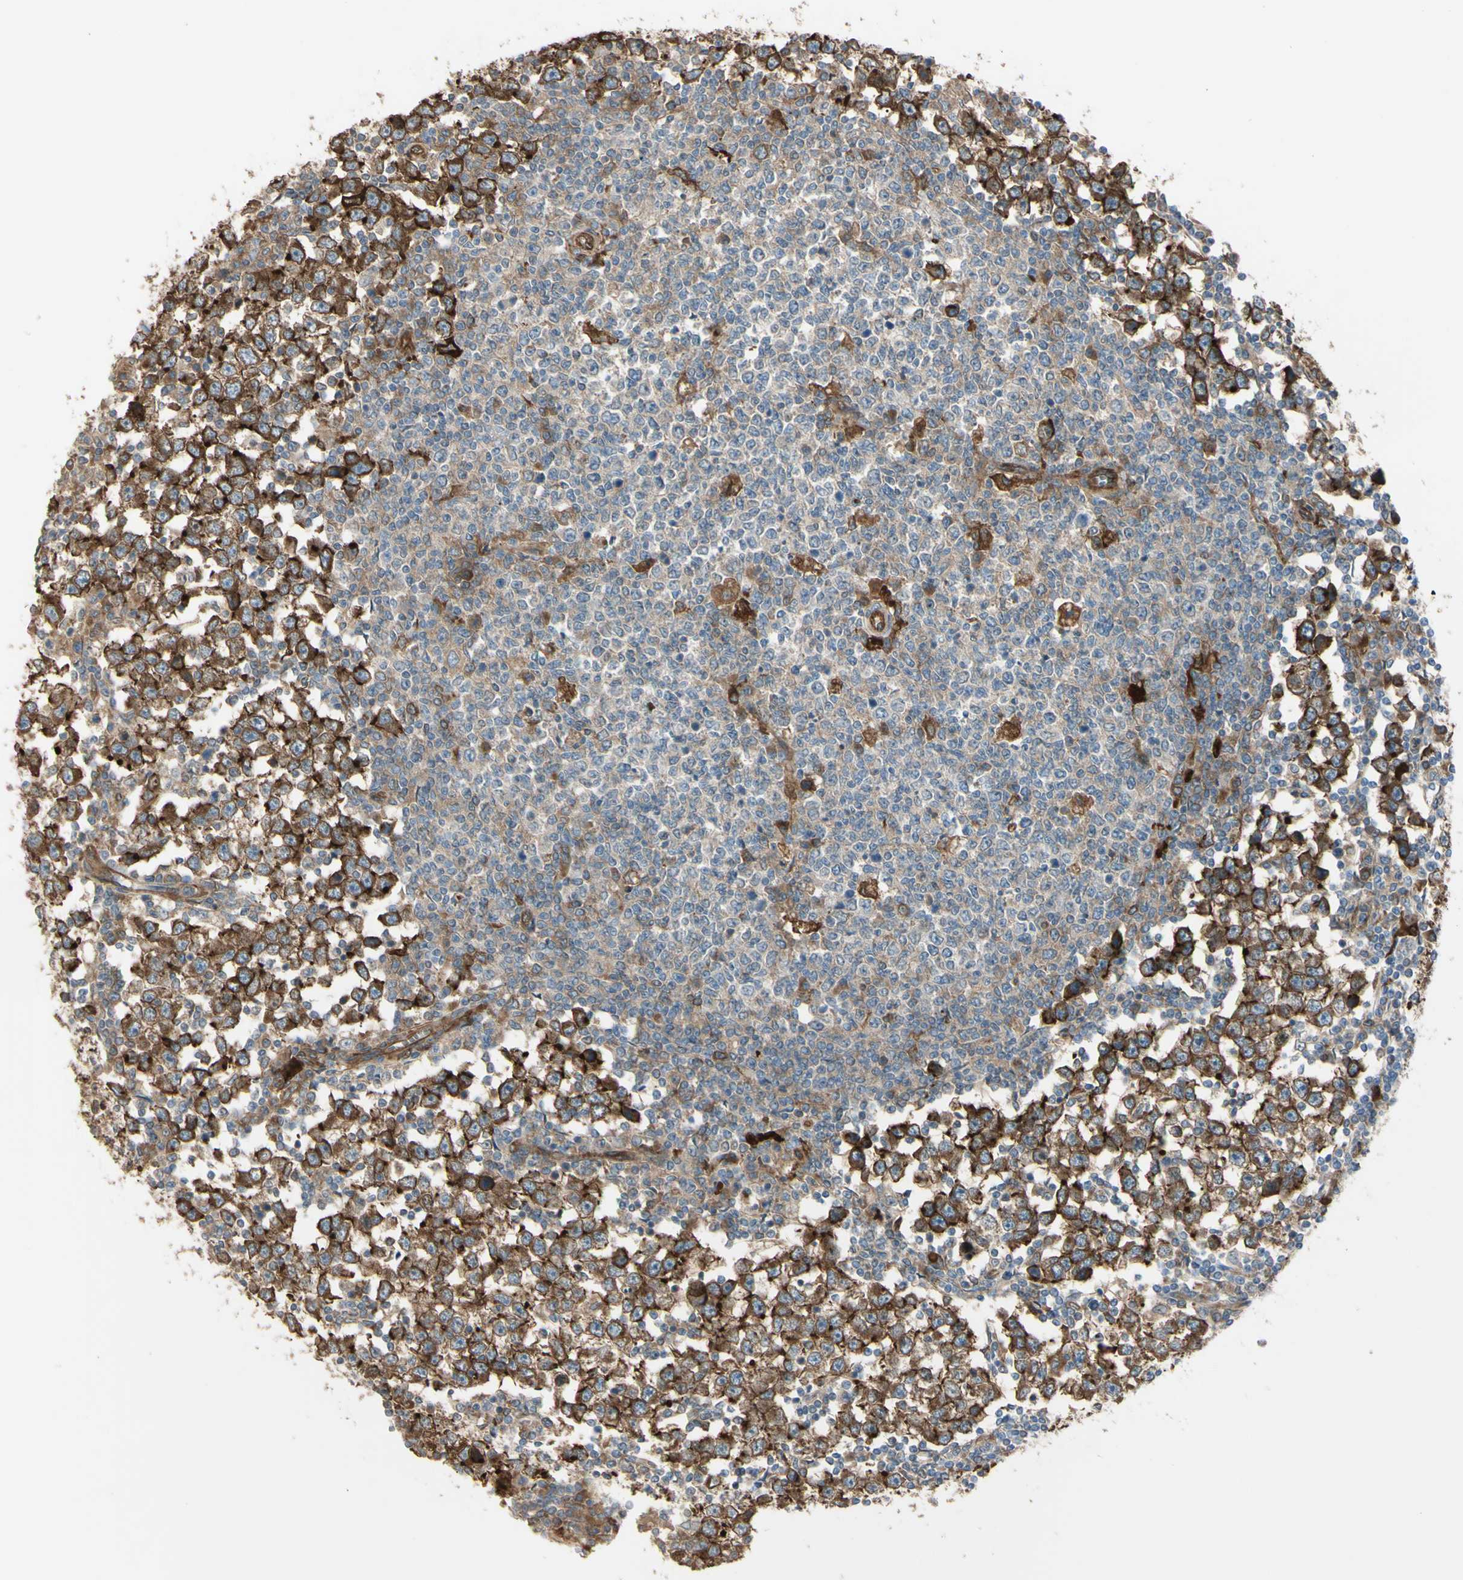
{"staining": {"intensity": "strong", "quantity": ">75%", "location": "cytoplasmic/membranous"}, "tissue": "testis cancer", "cell_type": "Tumor cells", "image_type": "cancer", "snomed": [{"axis": "morphology", "description": "Seminoma, NOS"}, {"axis": "topography", "description": "Testis"}], "caption": "Protein expression analysis of testis cancer exhibits strong cytoplasmic/membranous positivity in about >75% of tumor cells.", "gene": "PTPN12", "patient": {"sex": "male", "age": 65}}